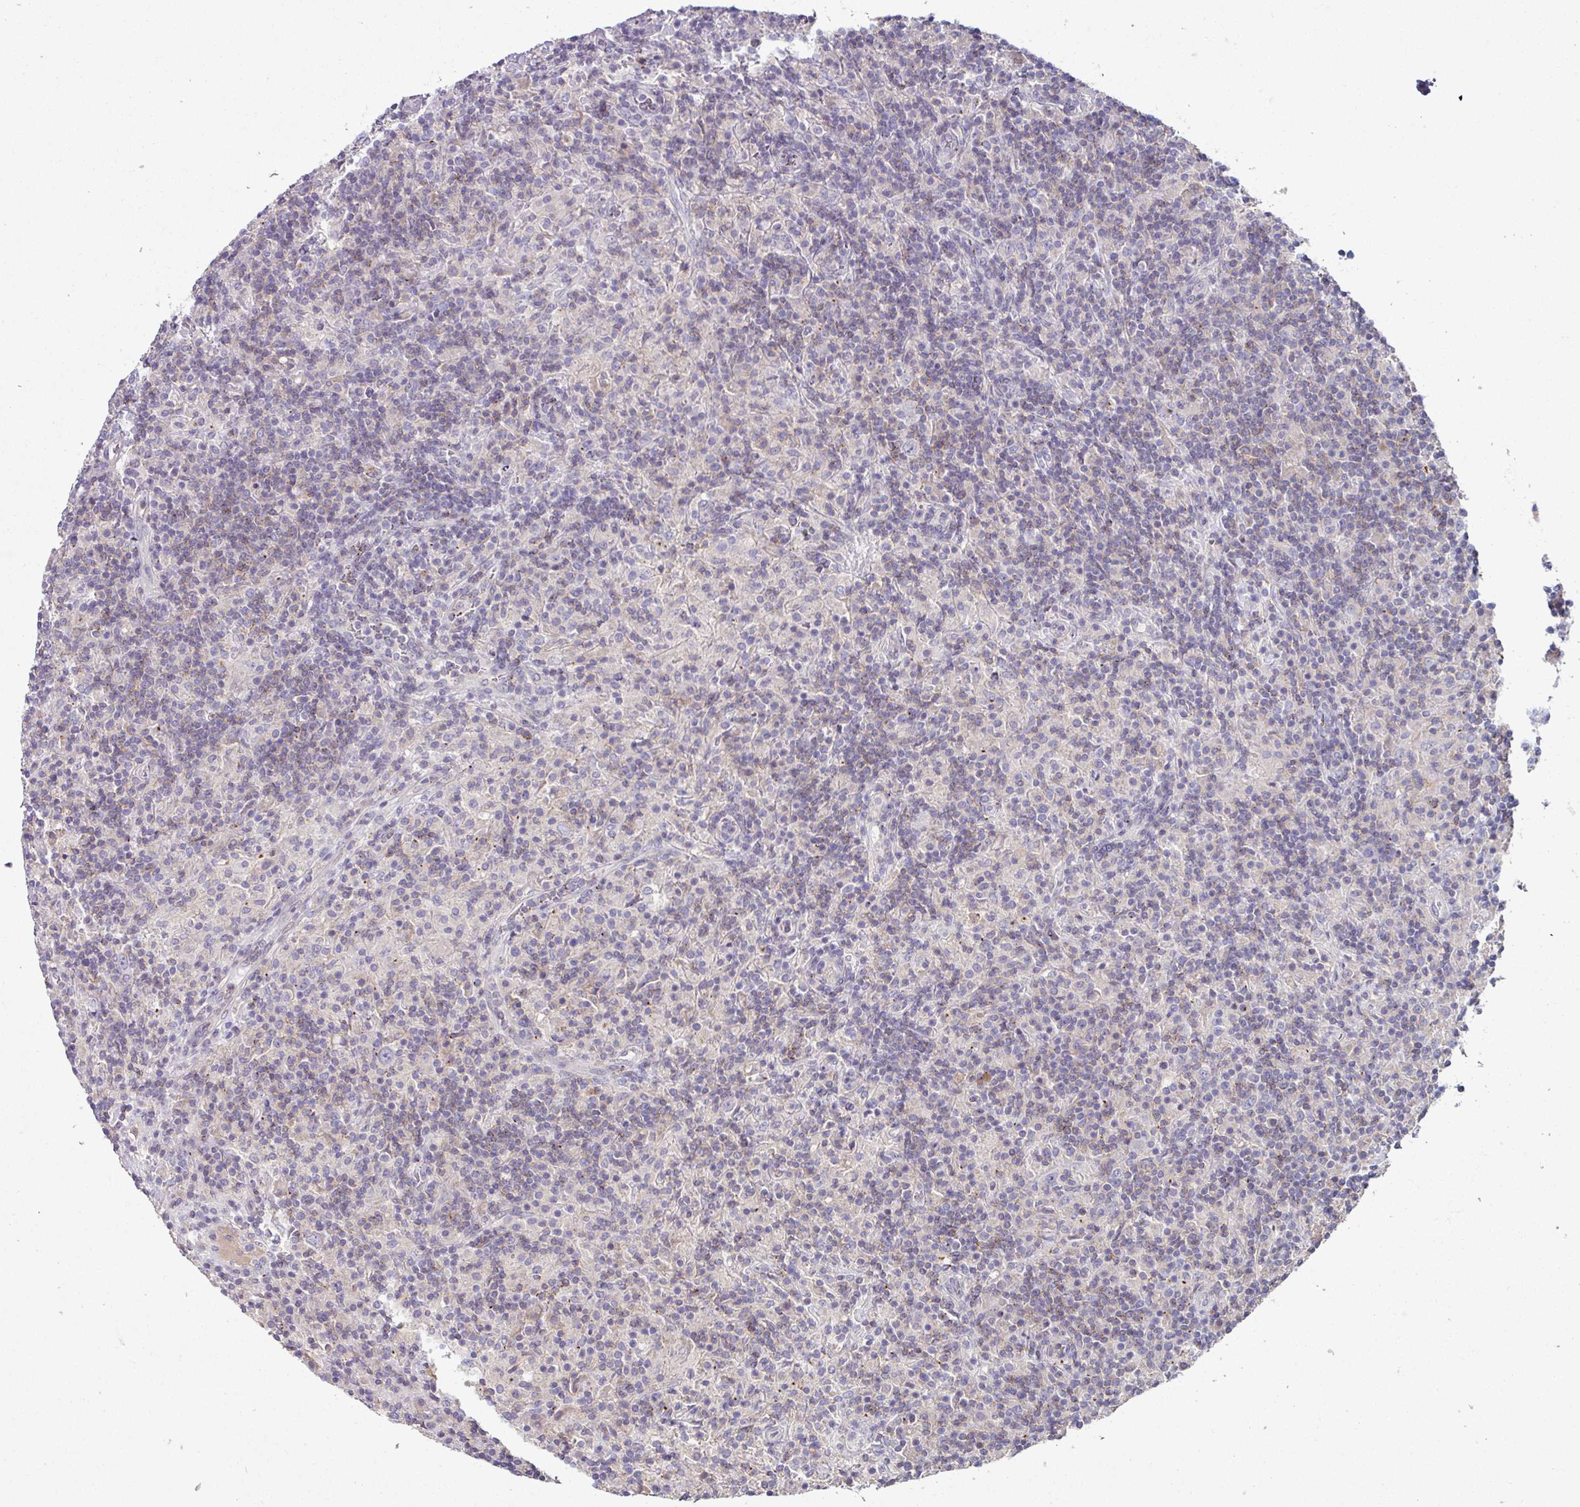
{"staining": {"intensity": "negative", "quantity": "none", "location": "none"}, "tissue": "lymphoma", "cell_type": "Tumor cells", "image_type": "cancer", "snomed": [{"axis": "morphology", "description": "Hodgkin's disease, NOS"}, {"axis": "topography", "description": "Lymph node"}], "caption": "High power microscopy micrograph of an immunohistochemistry histopathology image of Hodgkin's disease, revealing no significant expression in tumor cells.", "gene": "SLAMF6", "patient": {"sex": "male", "age": 70}}